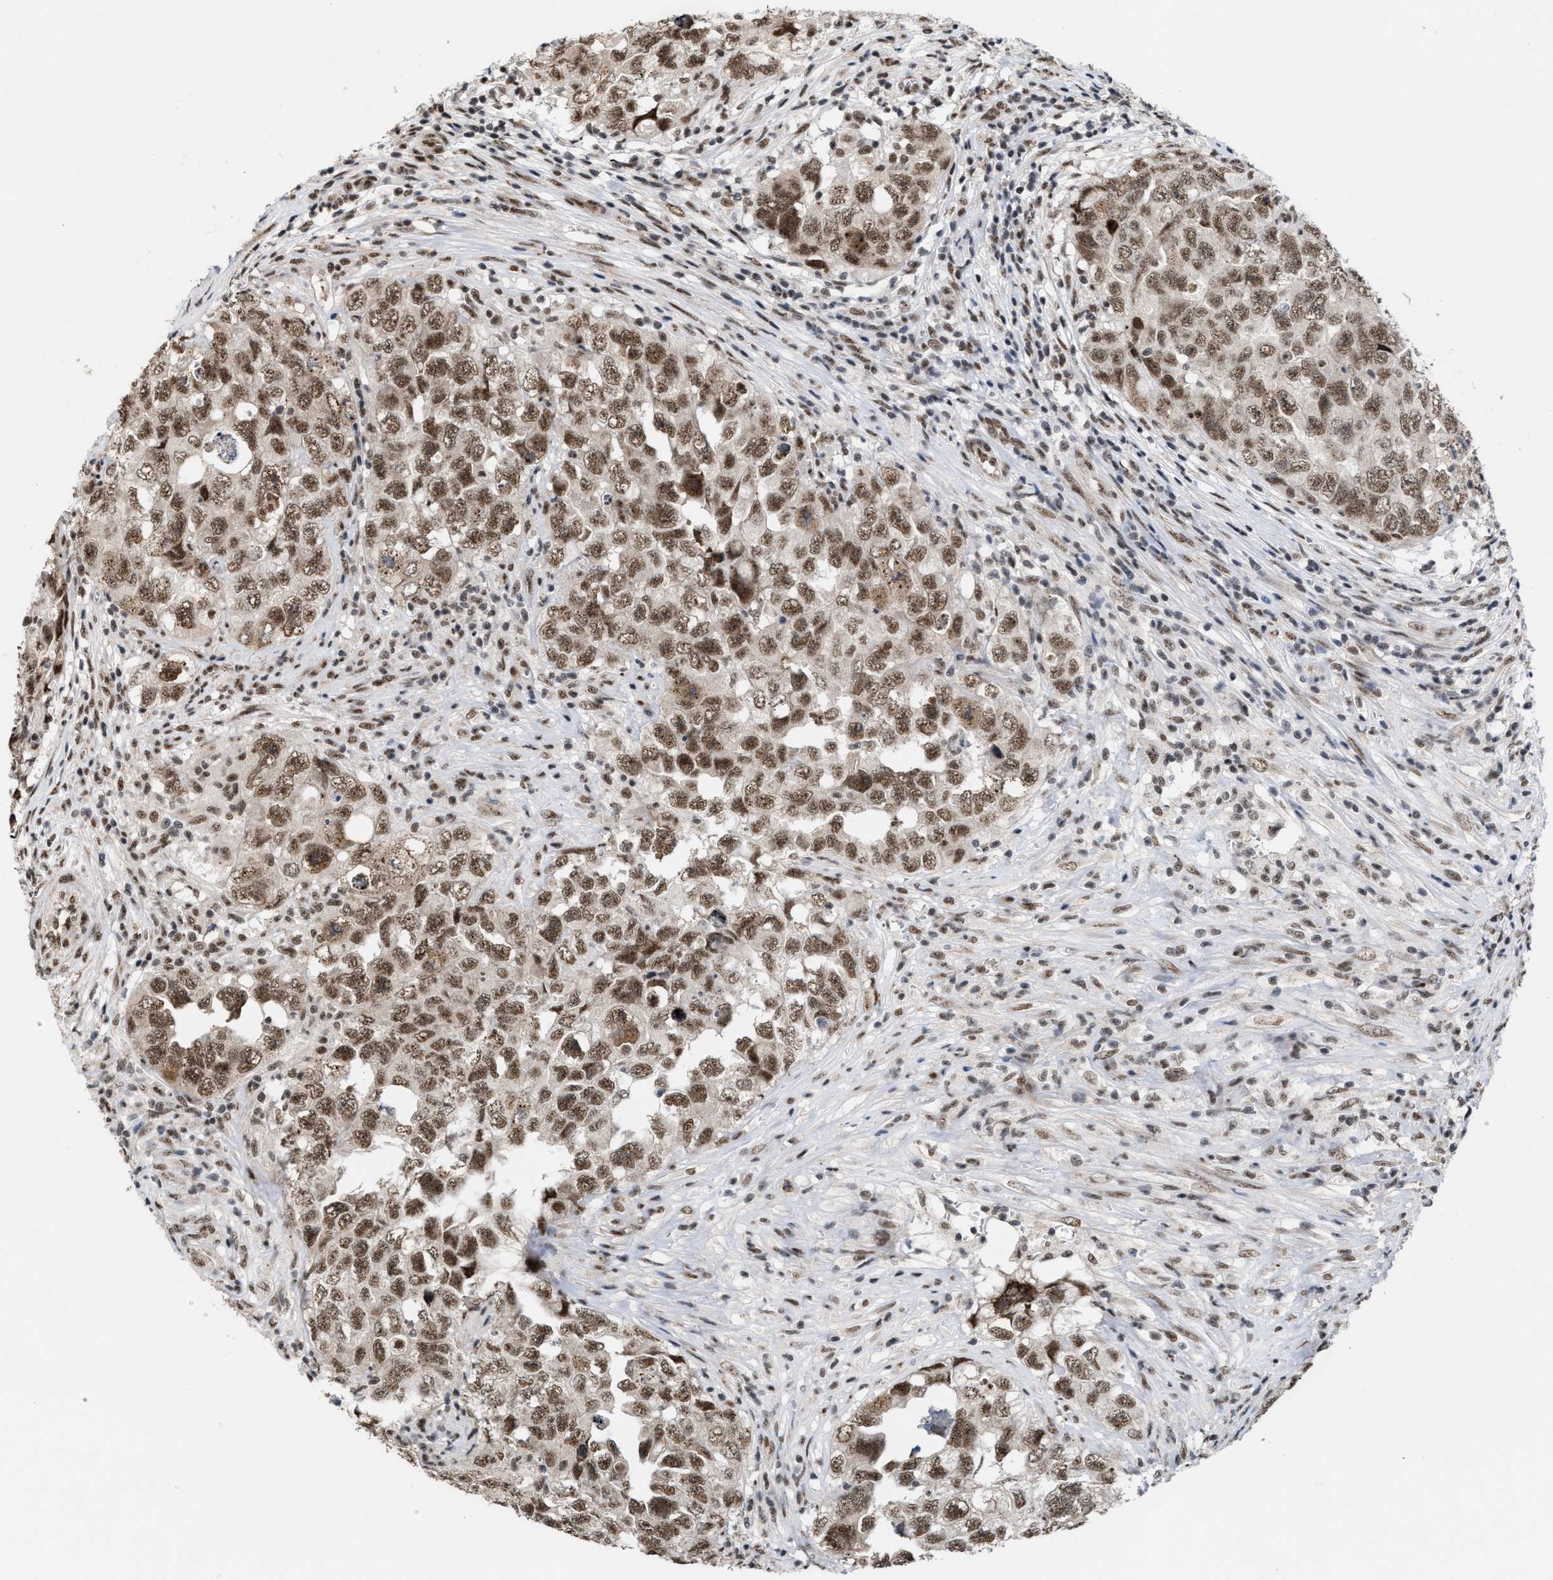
{"staining": {"intensity": "strong", "quantity": ">75%", "location": "nuclear"}, "tissue": "testis cancer", "cell_type": "Tumor cells", "image_type": "cancer", "snomed": [{"axis": "morphology", "description": "Seminoma, NOS"}, {"axis": "morphology", "description": "Carcinoma, Embryonal, NOS"}, {"axis": "topography", "description": "Testis"}], "caption": "Testis cancer tissue shows strong nuclear positivity in approximately >75% of tumor cells (brown staining indicates protein expression, while blue staining denotes nuclei).", "gene": "EIF4A3", "patient": {"sex": "male", "age": 43}}